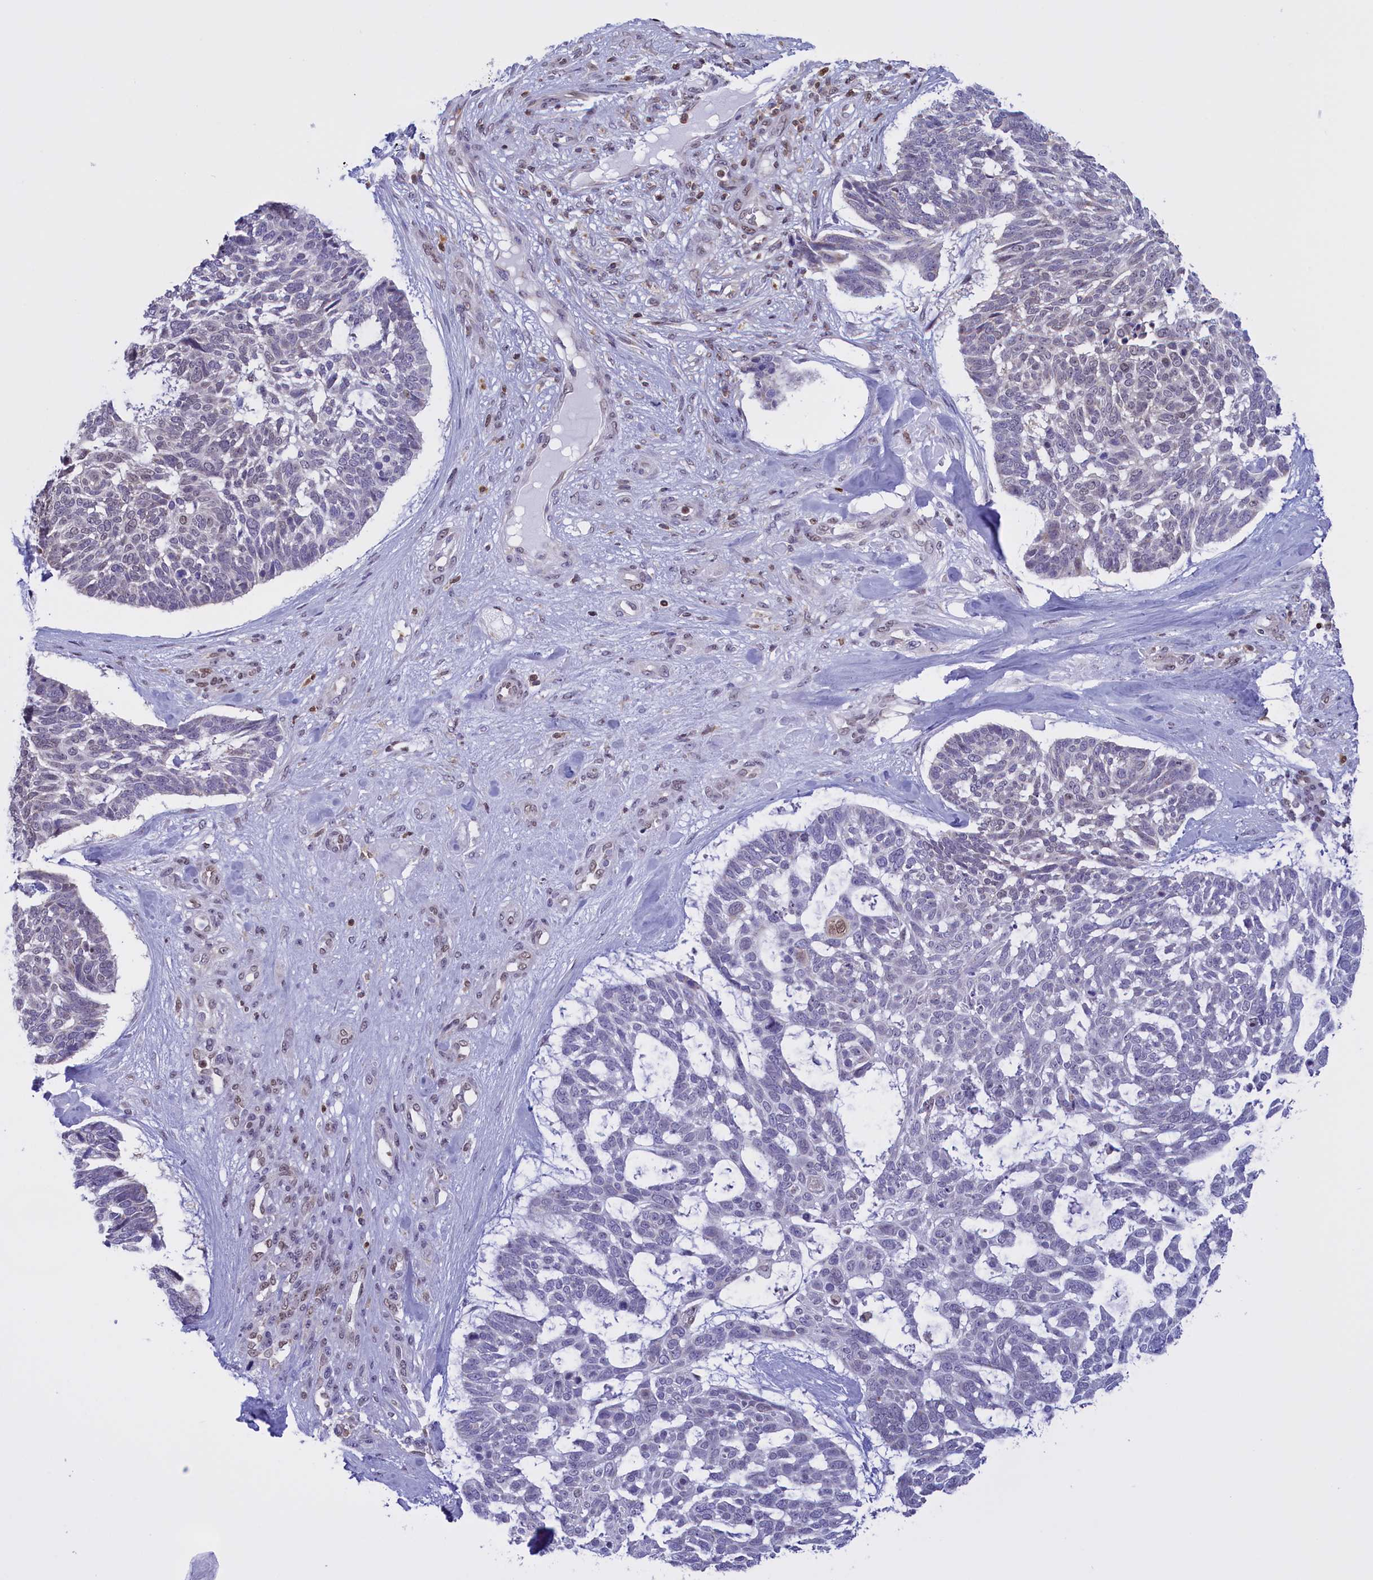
{"staining": {"intensity": "negative", "quantity": "none", "location": "none"}, "tissue": "skin cancer", "cell_type": "Tumor cells", "image_type": "cancer", "snomed": [{"axis": "morphology", "description": "Basal cell carcinoma"}, {"axis": "topography", "description": "Skin"}], "caption": "Skin cancer stained for a protein using IHC displays no positivity tumor cells.", "gene": "IZUMO2", "patient": {"sex": "male", "age": 88}}